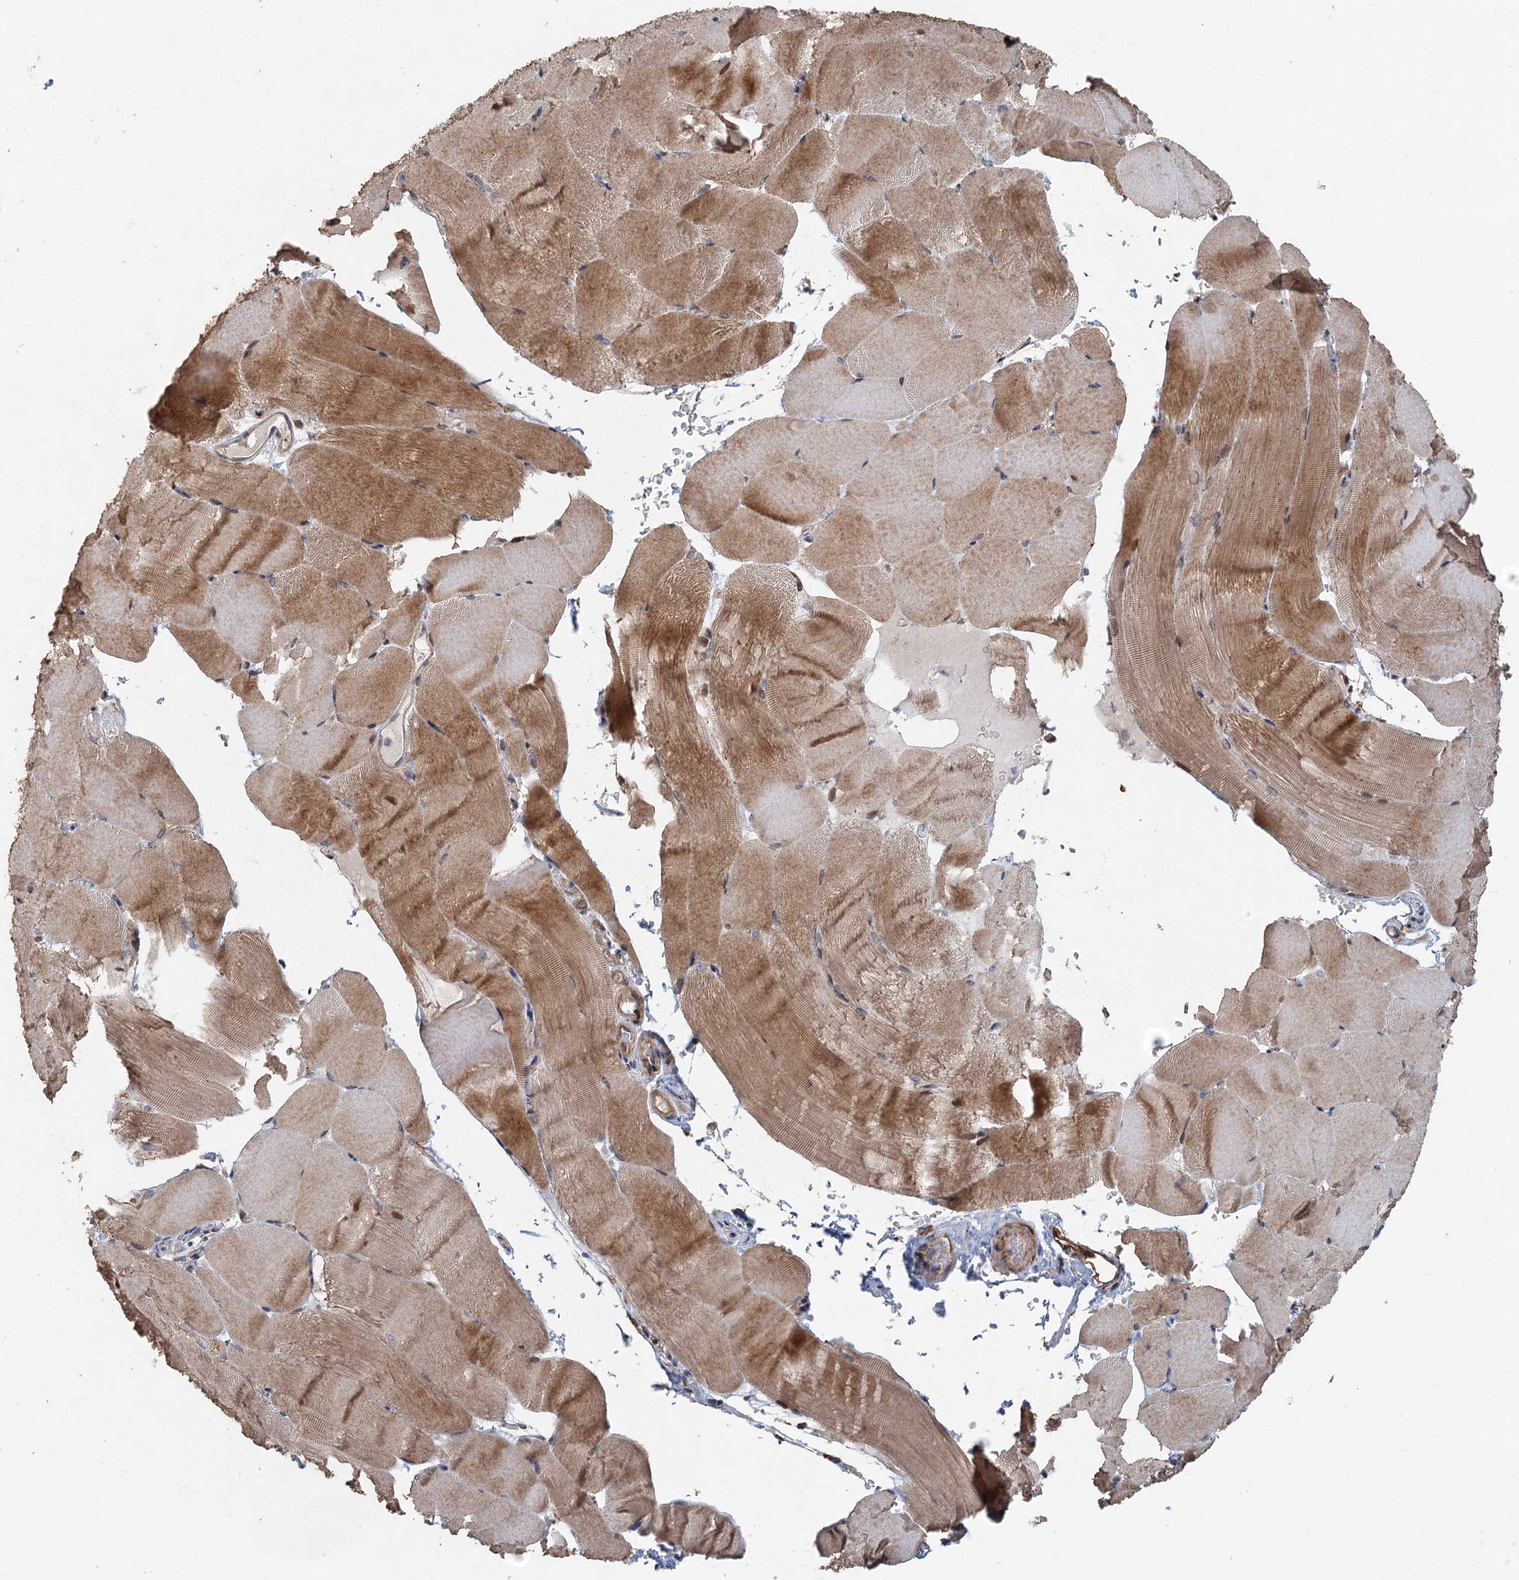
{"staining": {"intensity": "moderate", "quantity": ">75%", "location": "cytoplasmic/membranous"}, "tissue": "skeletal muscle", "cell_type": "Myocytes", "image_type": "normal", "snomed": [{"axis": "morphology", "description": "Normal tissue, NOS"}, {"axis": "topography", "description": "Skeletal muscle"}, {"axis": "topography", "description": "Parathyroid gland"}], "caption": "DAB immunohistochemical staining of benign human skeletal muscle demonstrates moderate cytoplasmic/membranous protein positivity in about >75% of myocytes. (DAB IHC, brown staining for protein, blue staining for nuclei).", "gene": "SRPX2", "patient": {"sex": "female", "age": 37}}